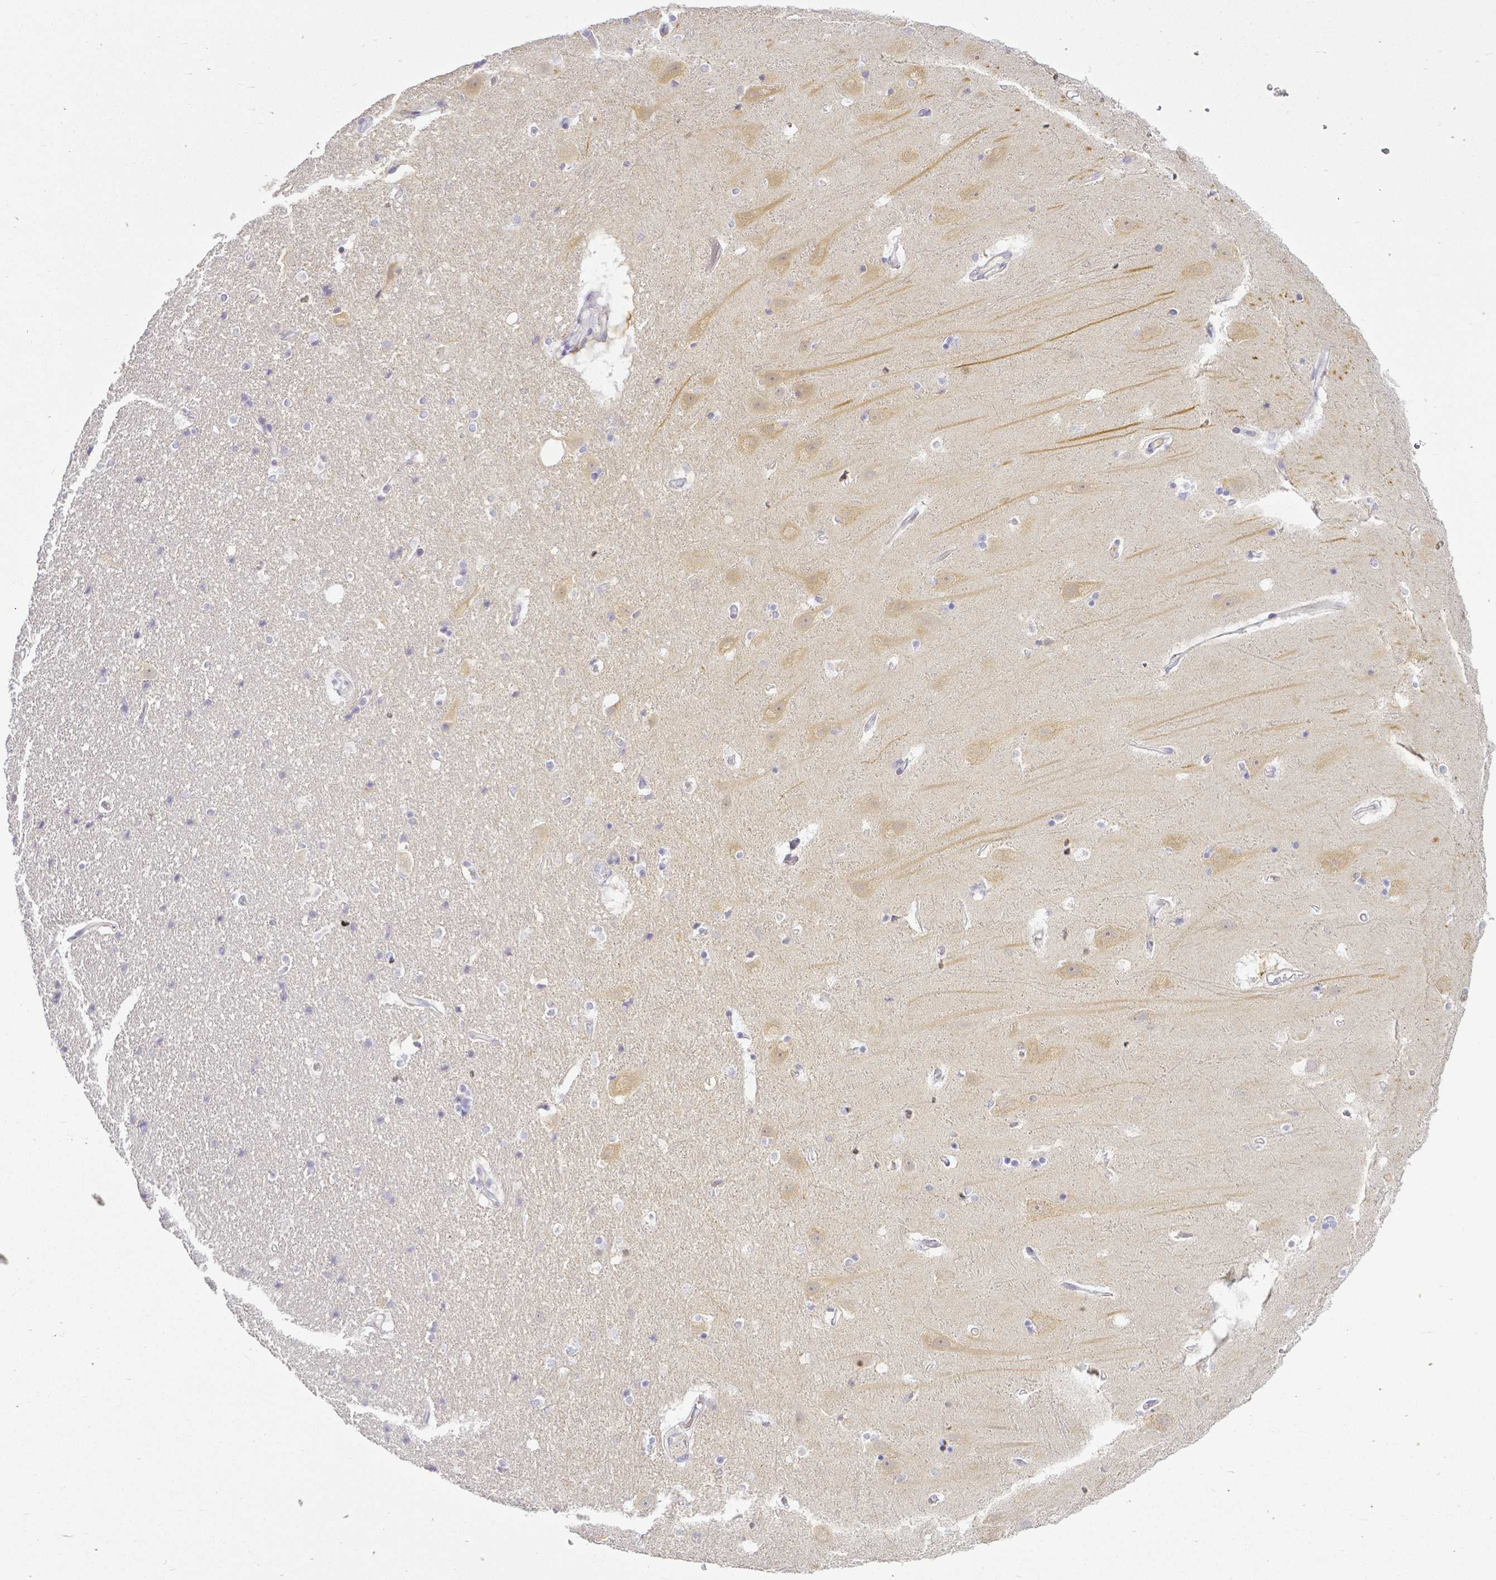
{"staining": {"intensity": "negative", "quantity": "none", "location": "none"}, "tissue": "hippocampus", "cell_type": "Glial cells", "image_type": "normal", "snomed": [{"axis": "morphology", "description": "Normal tissue, NOS"}, {"axis": "topography", "description": "Hippocampus"}], "caption": "High power microscopy image of an IHC photomicrograph of unremarkable hippocampus, revealing no significant expression in glial cells.", "gene": "KCNH1", "patient": {"sex": "male", "age": 63}}